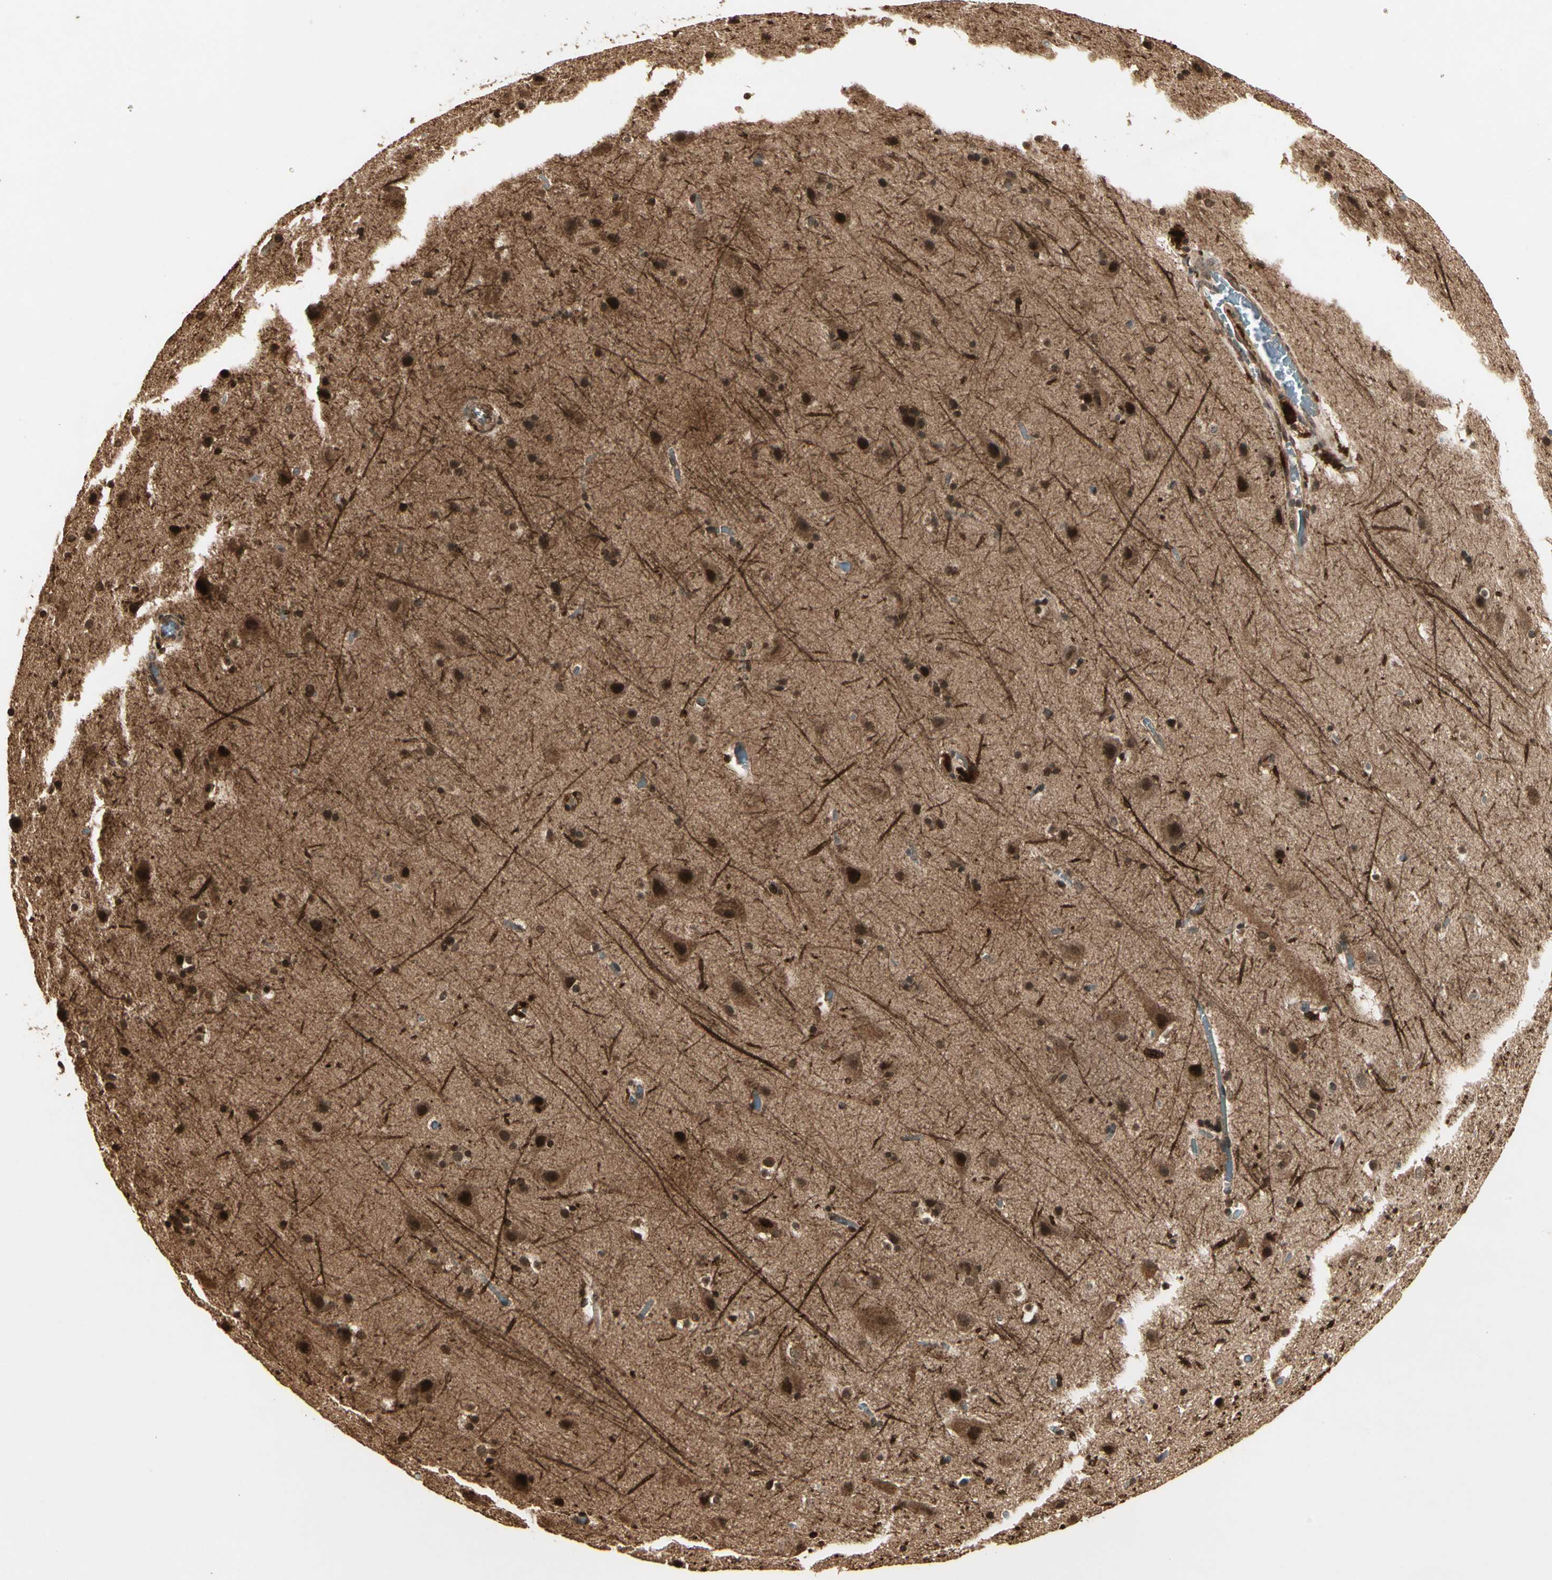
{"staining": {"intensity": "moderate", "quantity": "25%-75%", "location": "cytoplasmic/membranous"}, "tissue": "cerebral cortex", "cell_type": "Endothelial cells", "image_type": "normal", "snomed": [{"axis": "morphology", "description": "Normal tissue, NOS"}, {"axis": "topography", "description": "Cerebral cortex"}], "caption": "High-power microscopy captured an IHC image of unremarkable cerebral cortex, revealing moderate cytoplasmic/membranous positivity in about 25%-75% of endothelial cells. (Brightfield microscopy of DAB IHC at high magnification).", "gene": "RFFL", "patient": {"sex": "male", "age": 45}}